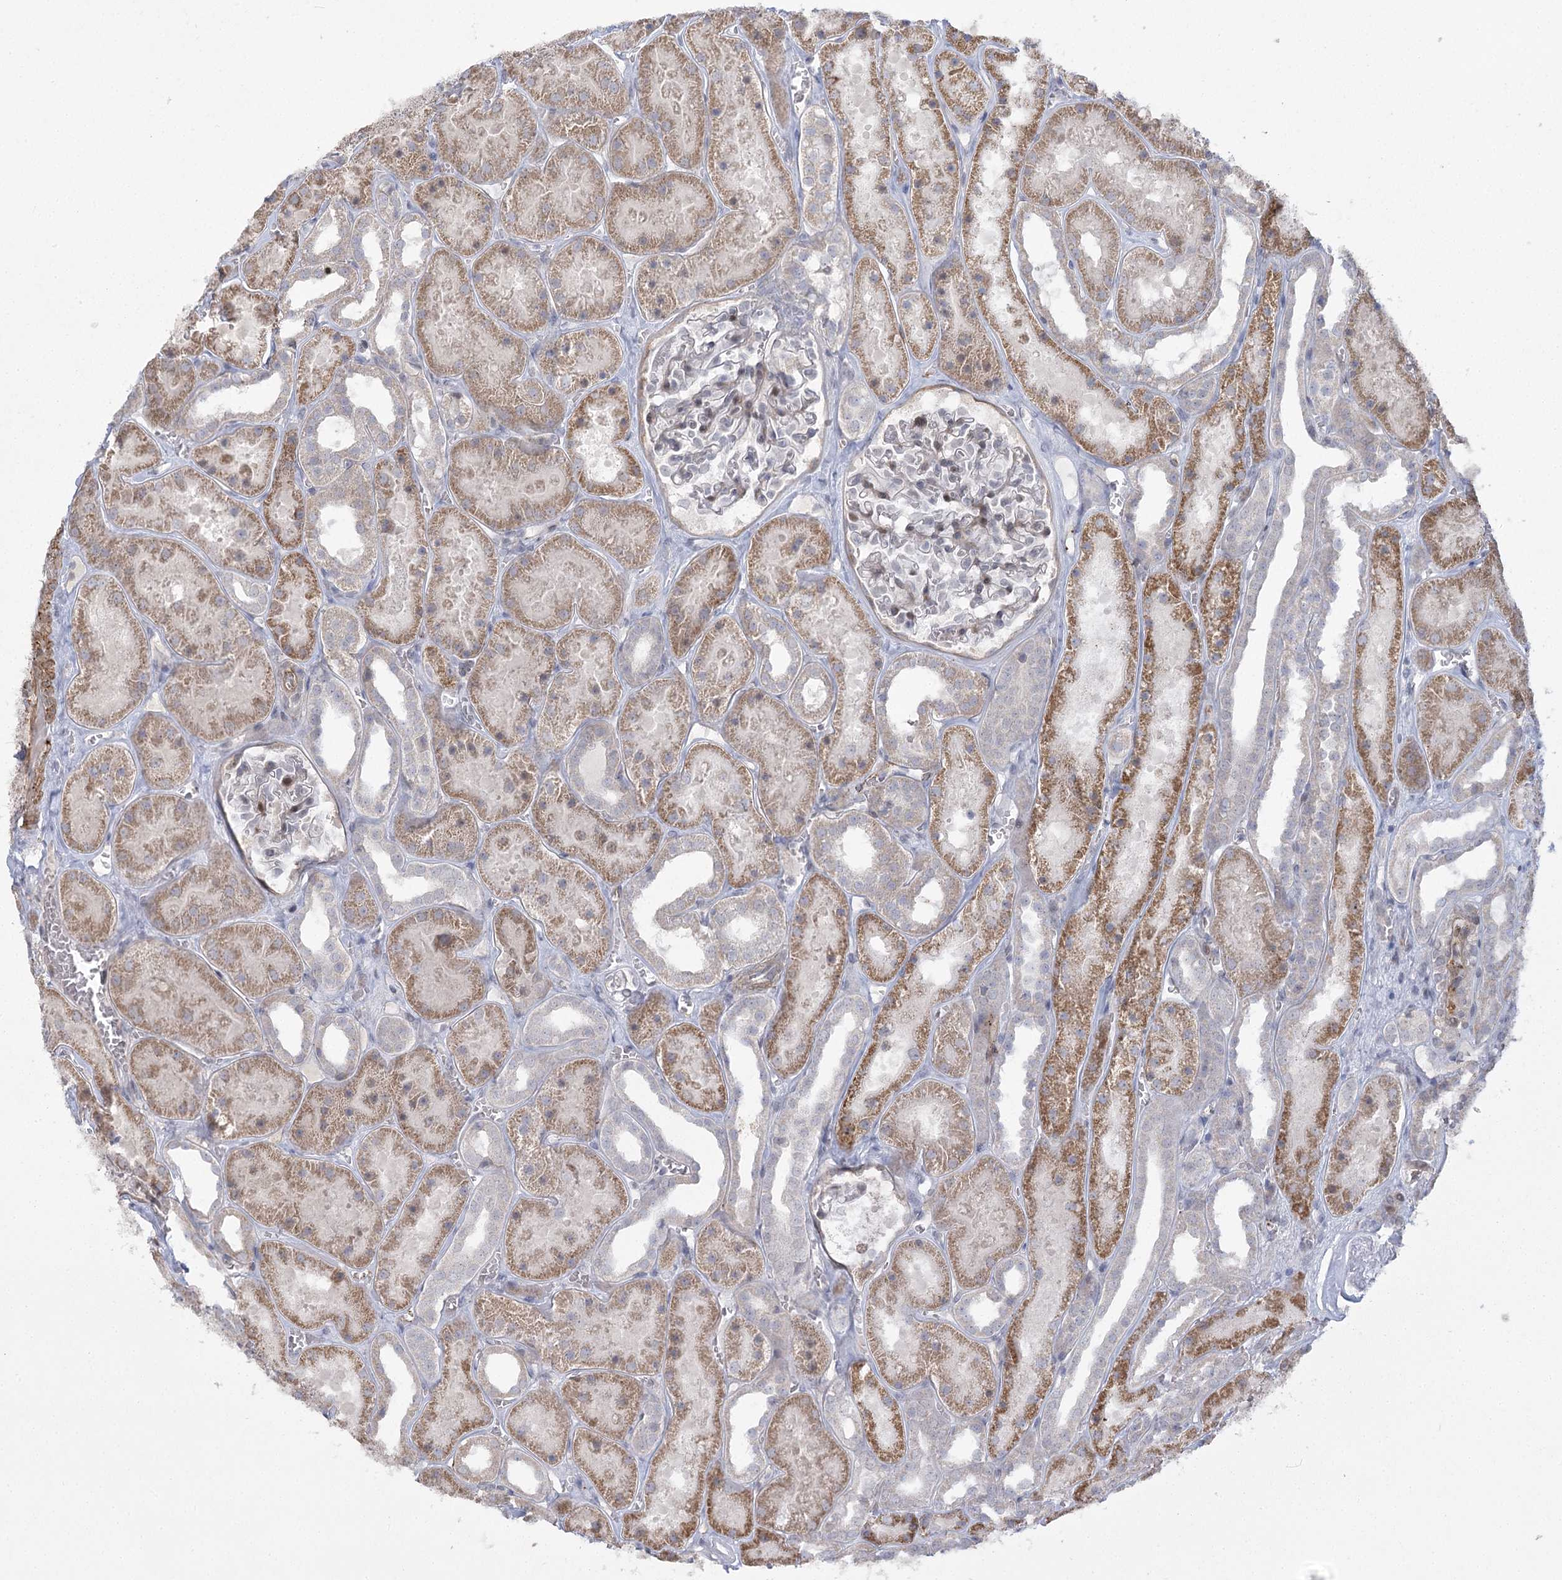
{"staining": {"intensity": "weak", "quantity": "25%-75%", "location": "nuclear"}, "tissue": "kidney", "cell_type": "Cells in glomeruli", "image_type": "normal", "snomed": [{"axis": "morphology", "description": "Normal tissue, NOS"}, {"axis": "topography", "description": "Kidney"}], "caption": "DAB immunohistochemical staining of benign human kidney shows weak nuclear protein positivity in about 25%-75% of cells in glomeruli.", "gene": "AMTN", "patient": {"sex": "female", "age": 41}}